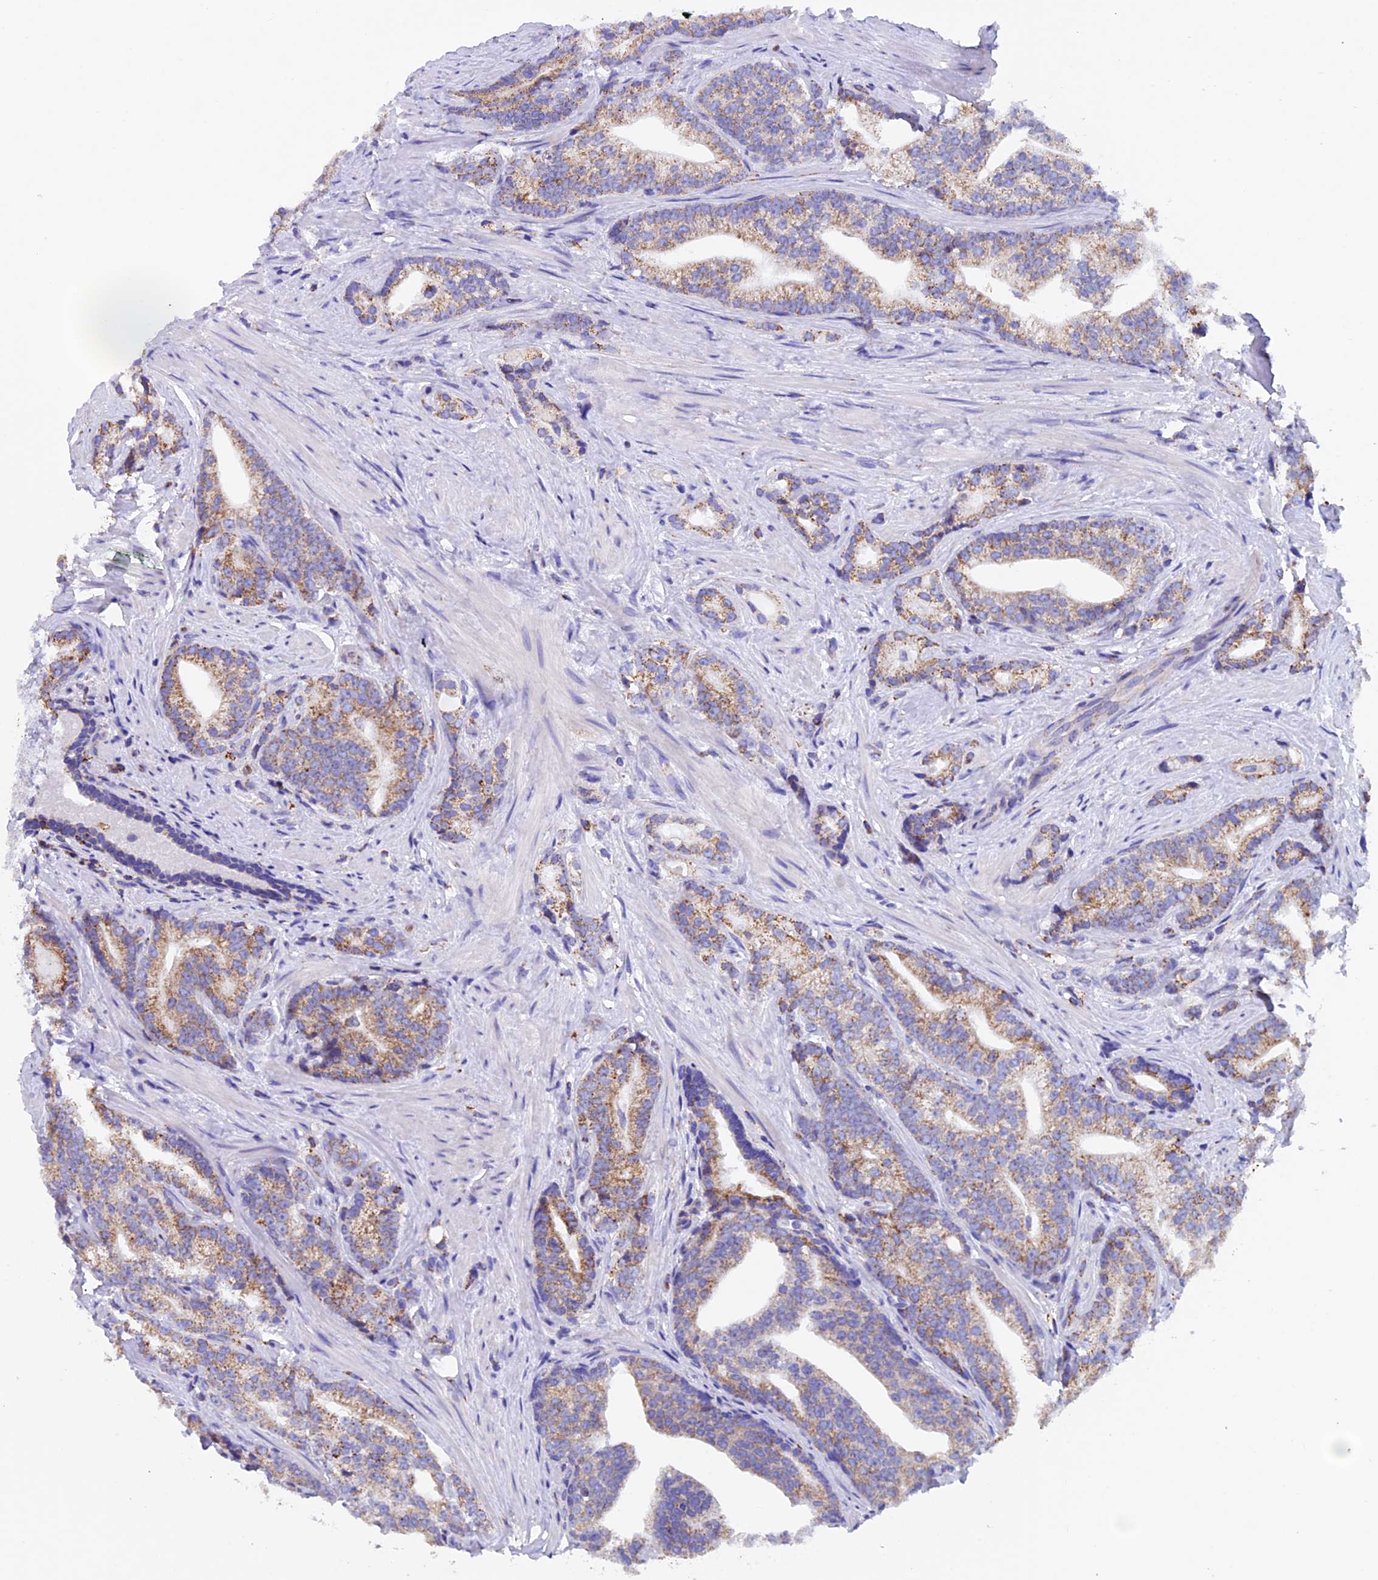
{"staining": {"intensity": "moderate", "quantity": "25%-75%", "location": "cytoplasmic/membranous"}, "tissue": "prostate cancer", "cell_type": "Tumor cells", "image_type": "cancer", "snomed": [{"axis": "morphology", "description": "Adenocarcinoma, Low grade"}, {"axis": "topography", "description": "Prostate"}], "caption": "Human prostate cancer (low-grade adenocarcinoma) stained for a protein (brown) exhibits moderate cytoplasmic/membranous positive staining in approximately 25%-75% of tumor cells.", "gene": "SLC8B1", "patient": {"sex": "male", "age": 71}}